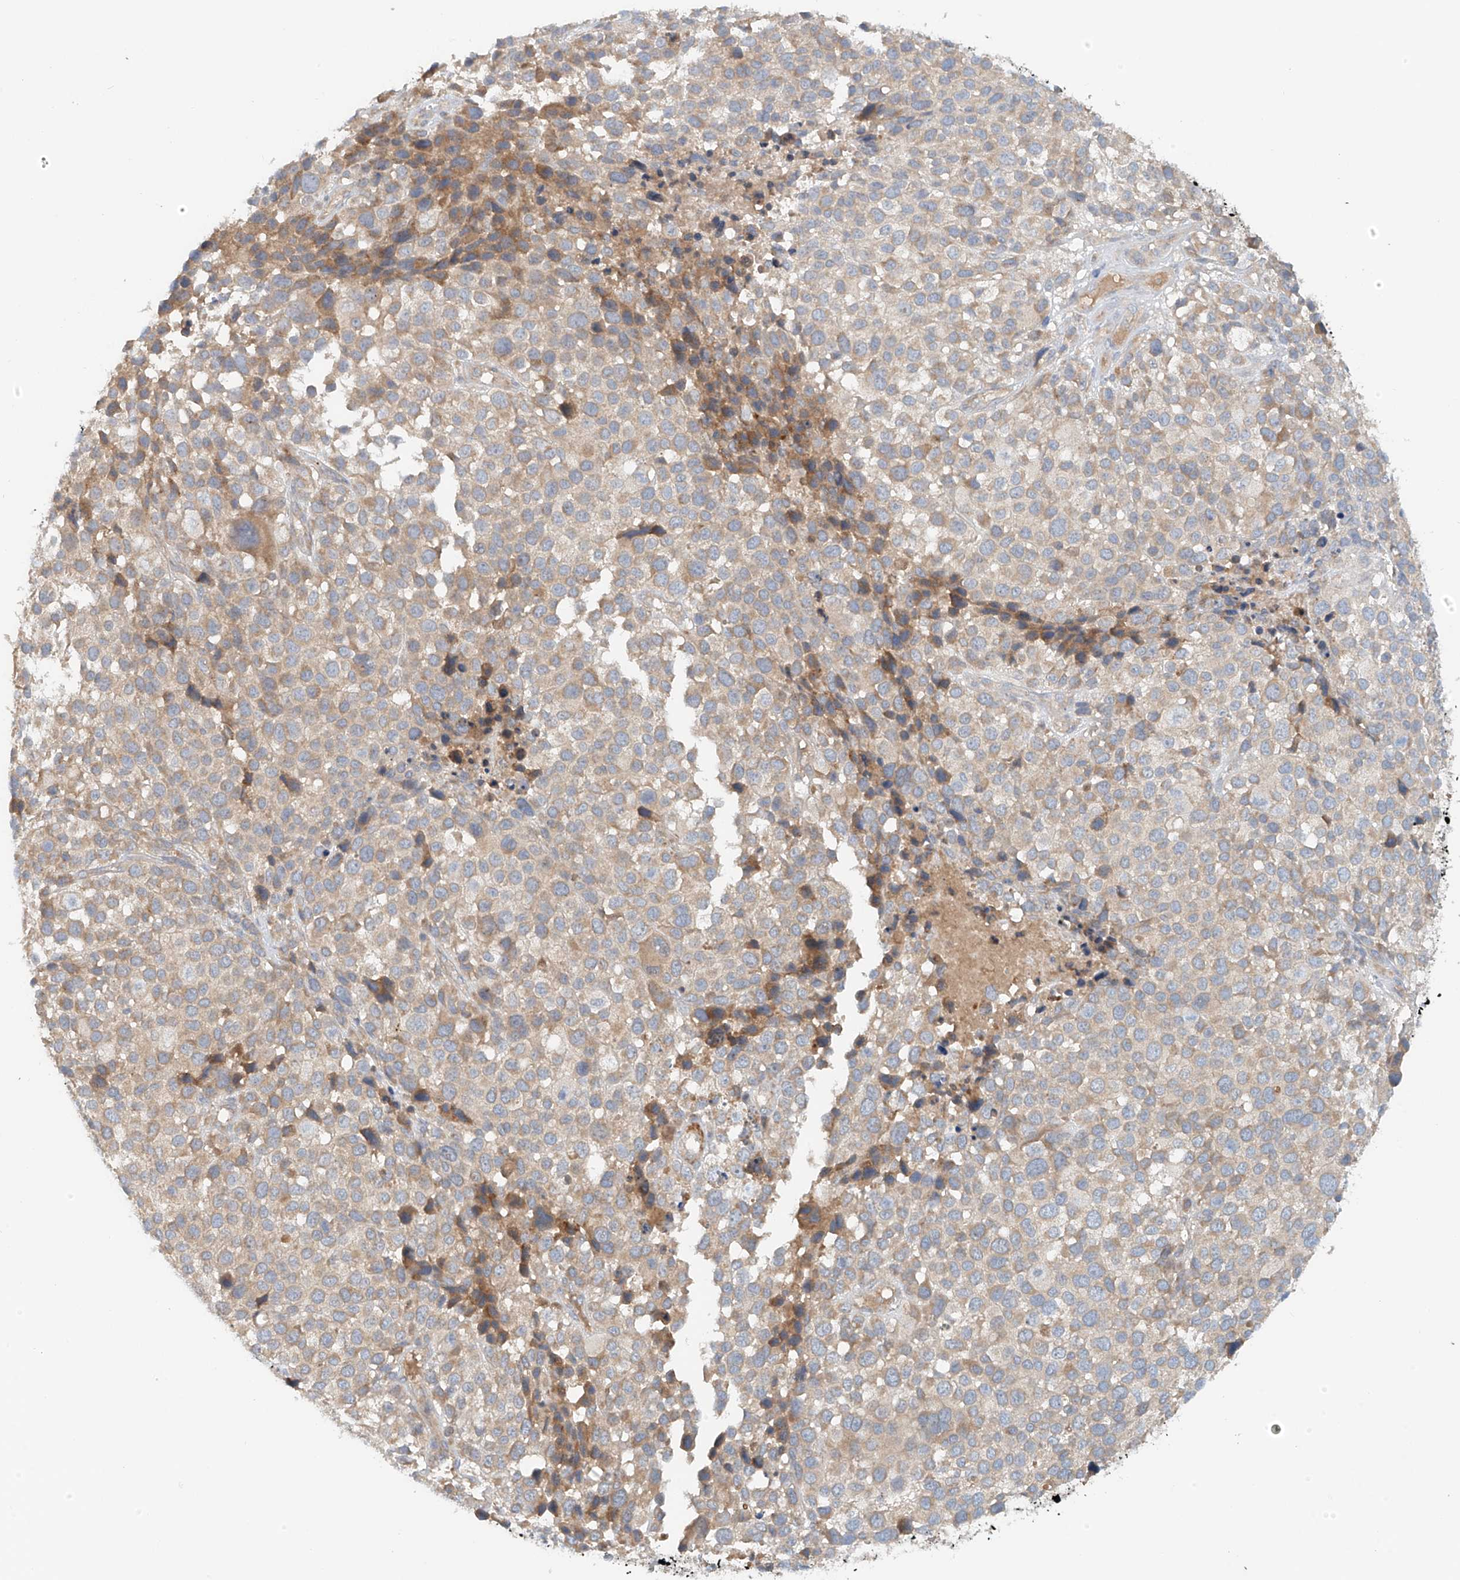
{"staining": {"intensity": "moderate", "quantity": "25%-75%", "location": "cytoplasmic/membranous"}, "tissue": "melanoma", "cell_type": "Tumor cells", "image_type": "cancer", "snomed": [{"axis": "morphology", "description": "Malignant melanoma, NOS"}, {"axis": "topography", "description": "Skin of trunk"}], "caption": "Immunohistochemistry (IHC) (DAB) staining of human melanoma shows moderate cytoplasmic/membranous protein positivity in approximately 25%-75% of tumor cells.", "gene": "LYRM9", "patient": {"sex": "male", "age": 71}}